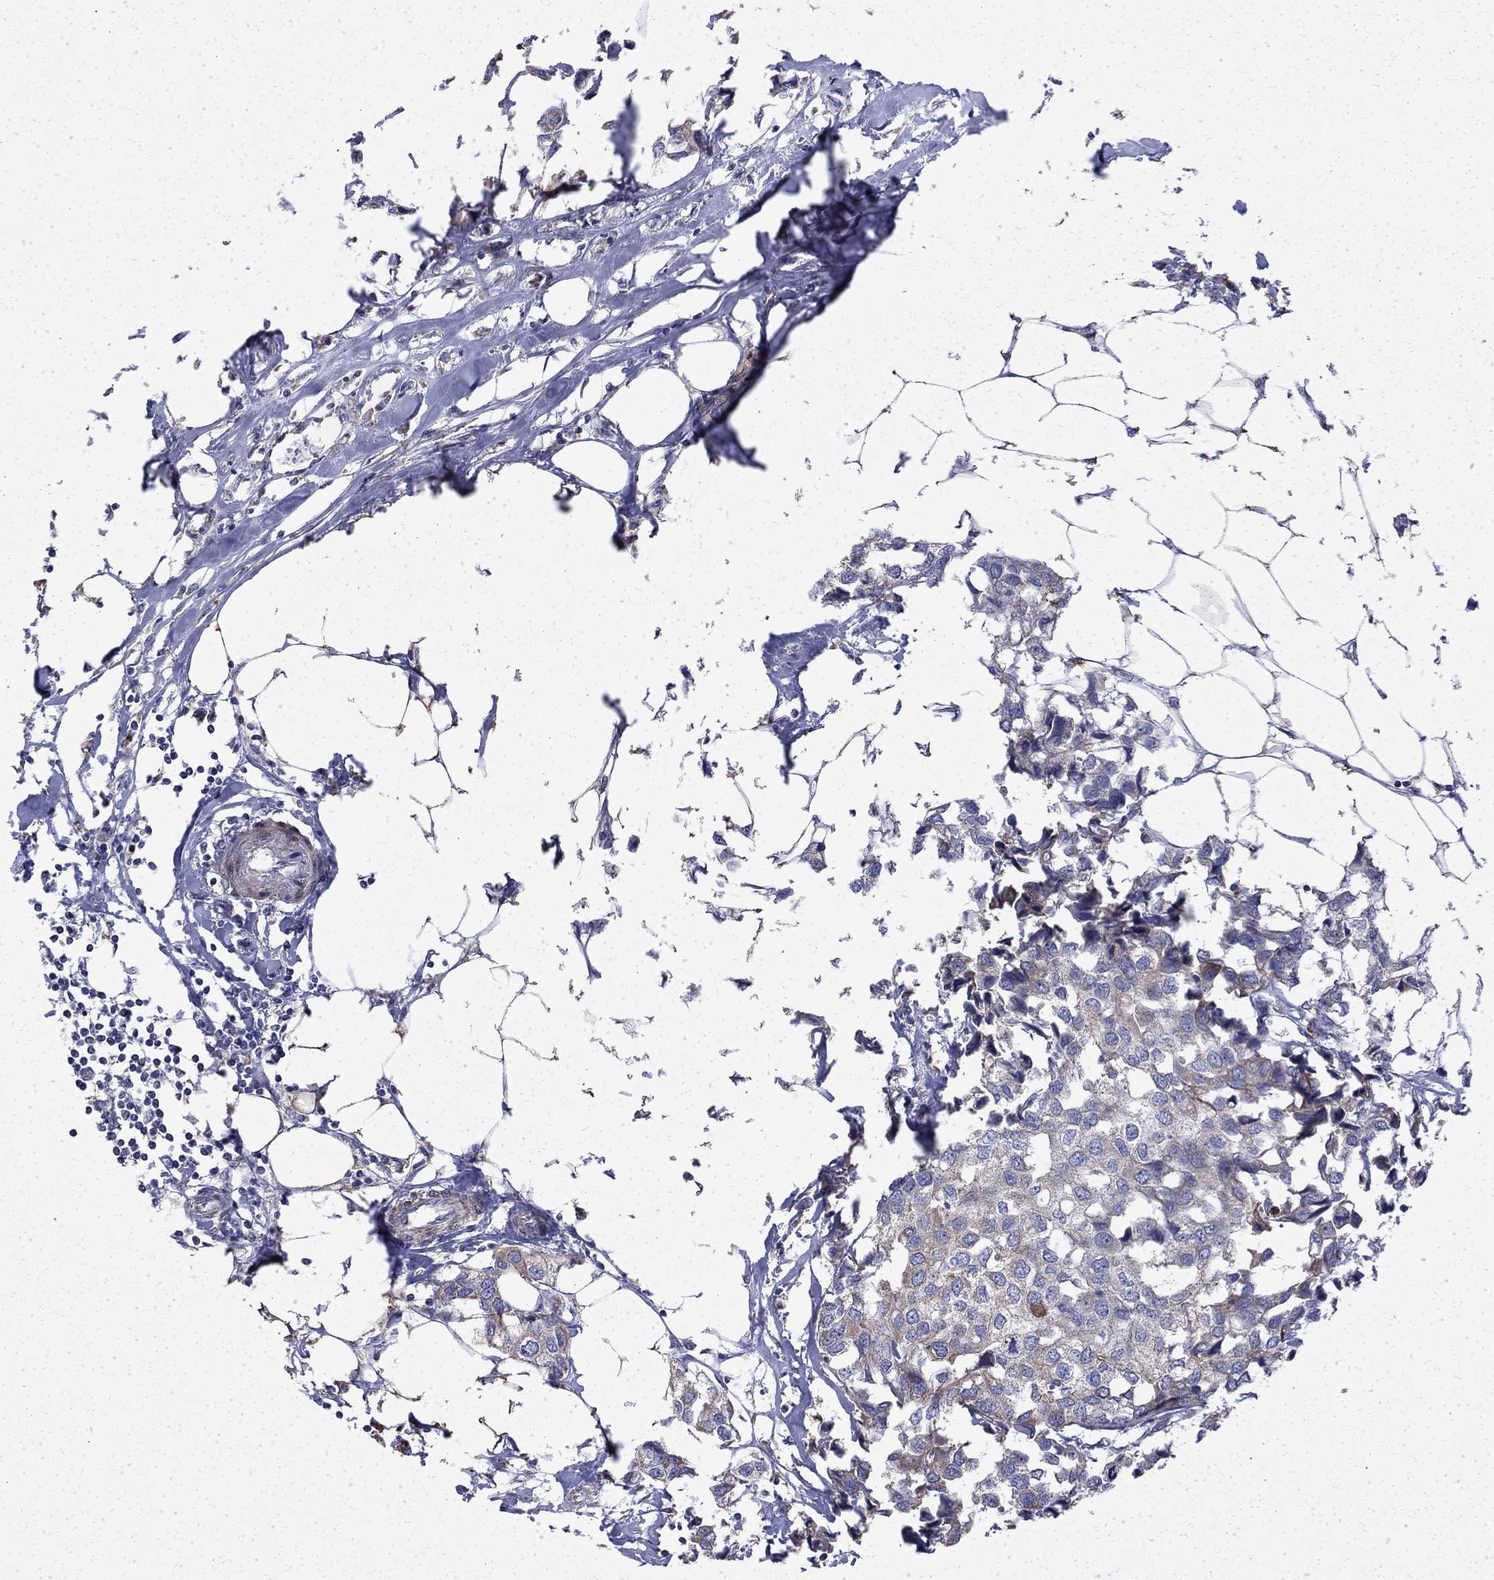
{"staining": {"intensity": "weak", "quantity": "<25%", "location": "cytoplasmic/membranous"}, "tissue": "breast cancer", "cell_type": "Tumor cells", "image_type": "cancer", "snomed": [{"axis": "morphology", "description": "Duct carcinoma"}, {"axis": "topography", "description": "Breast"}], "caption": "The photomicrograph demonstrates no staining of tumor cells in invasive ductal carcinoma (breast).", "gene": "DTNA", "patient": {"sex": "female", "age": 80}}